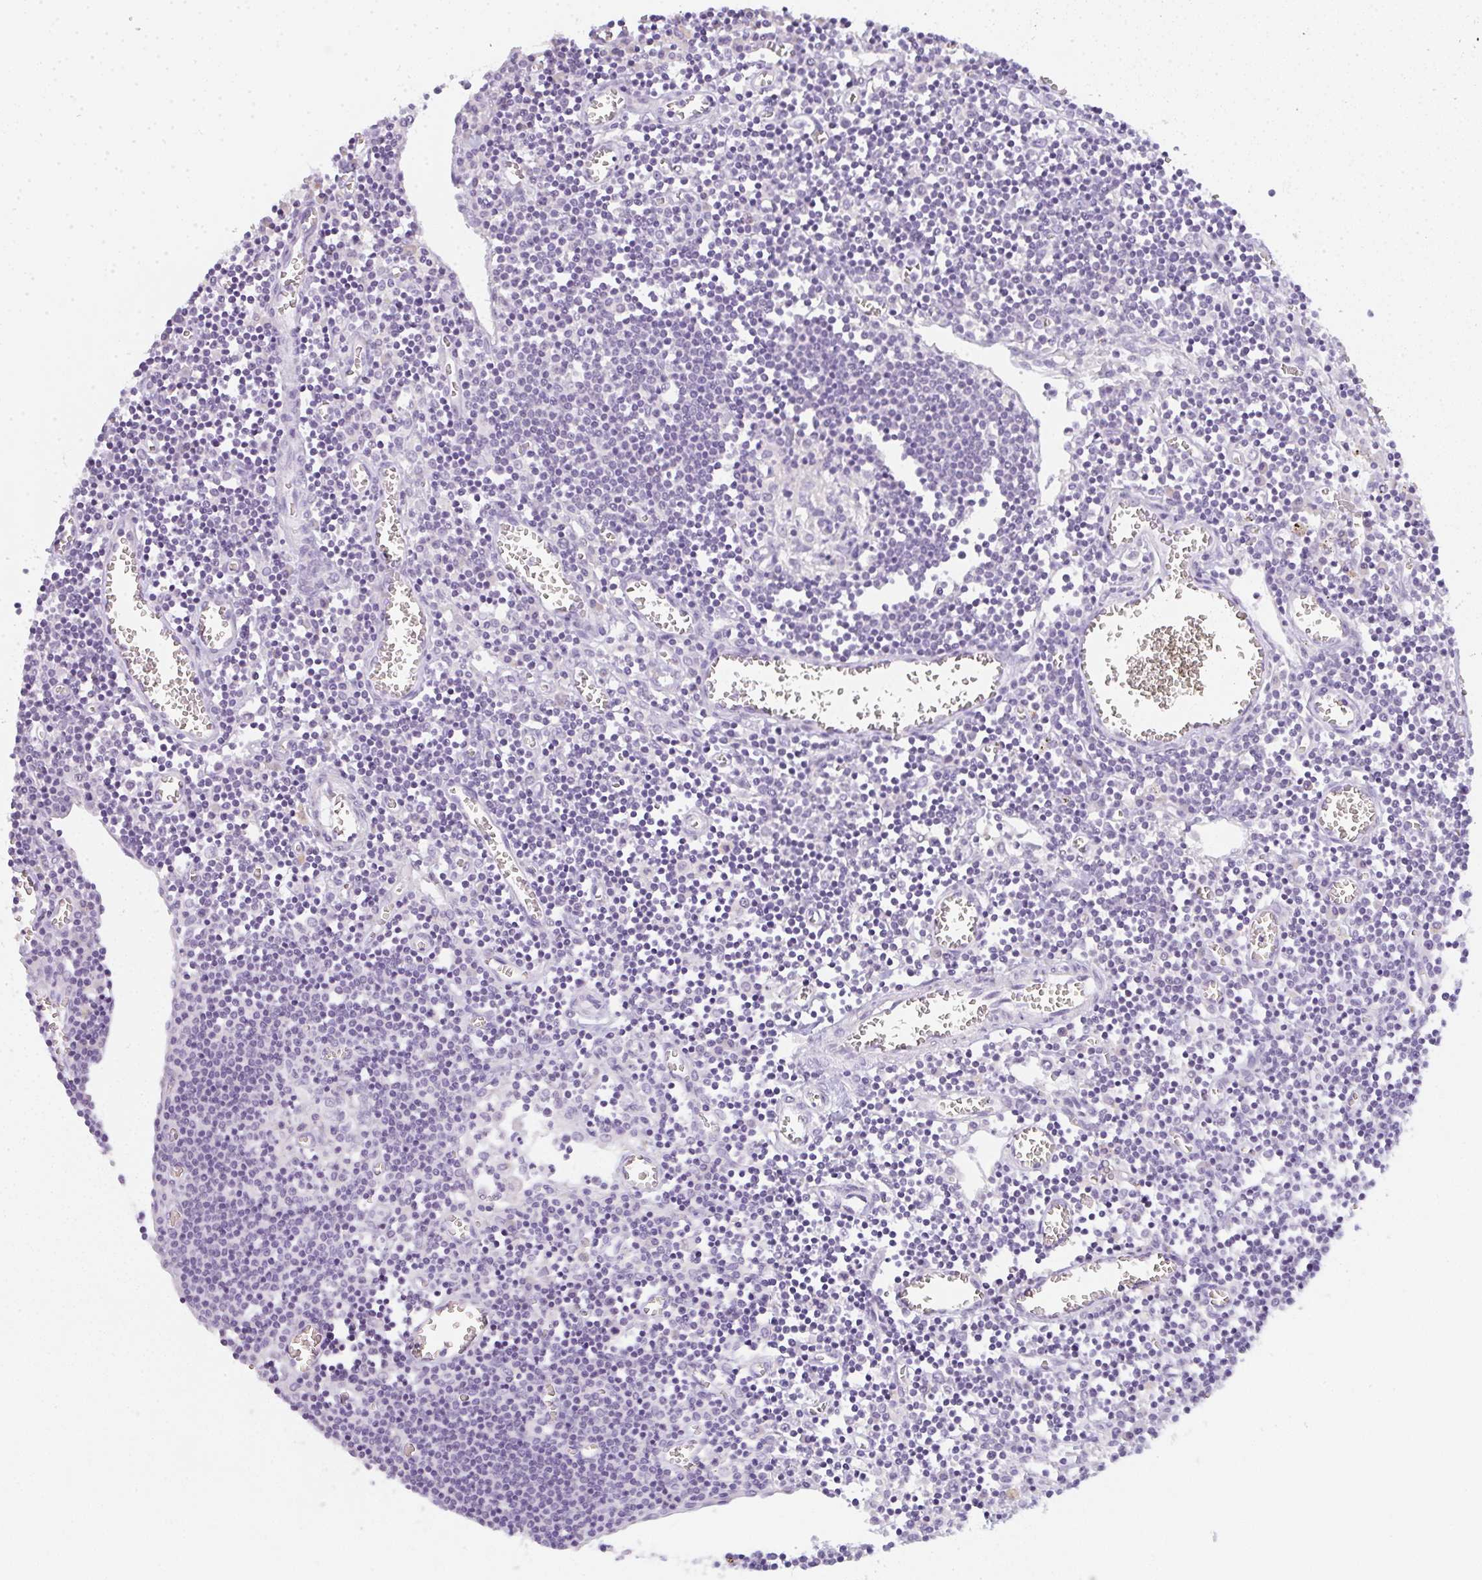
{"staining": {"intensity": "negative", "quantity": "none", "location": "none"}, "tissue": "lymph node", "cell_type": "Germinal center cells", "image_type": "normal", "snomed": [{"axis": "morphology", "description": "Normal tissue, NOS"}, {"axis": "topography", "description": "Lymph node"}], "caption": "IHC of normal lymph node exhibits no expression in germinal center cells.", "gene": "LPAR4", "patient": {"sex": "male", "age": 66}}